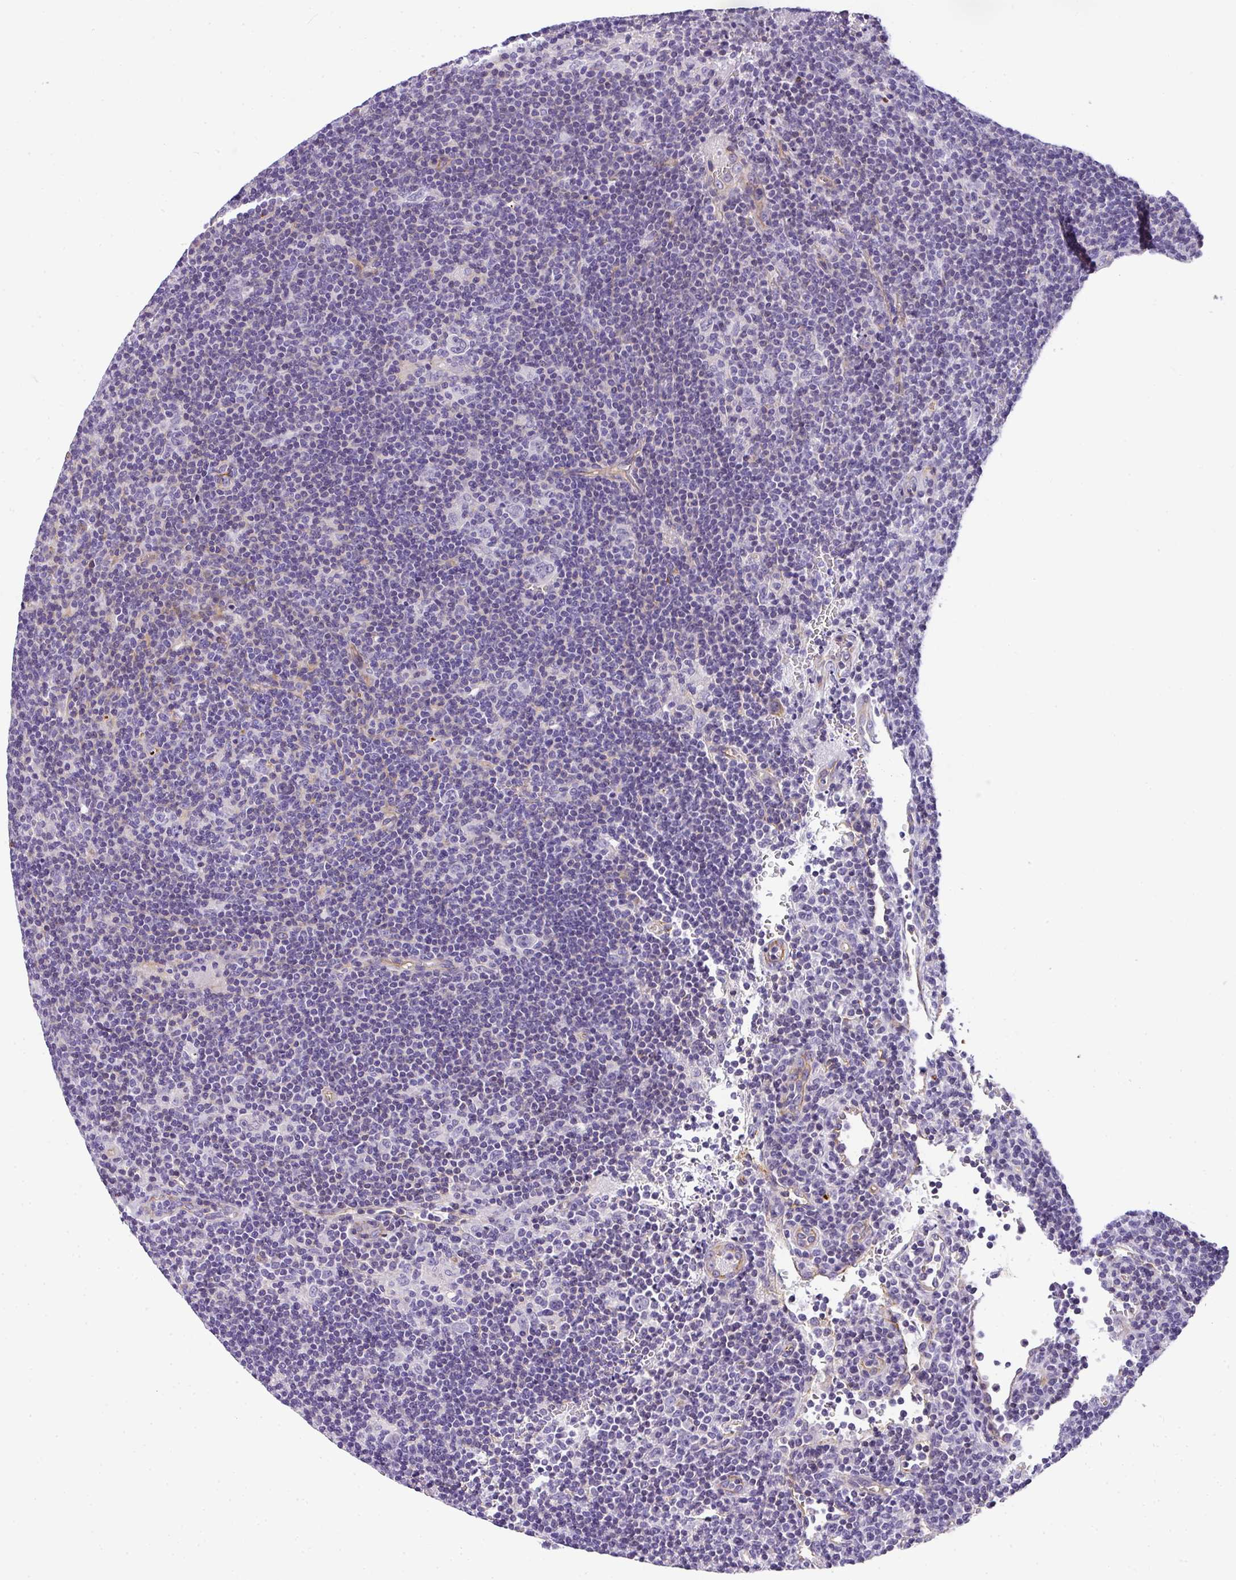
{"staining": {"intensity": "negative", "quantity": "none", "location": "none"}, "tissue": "lymphoma", "cell_type": "Tumor cells", "image_type": "cancer", "snomed": [{"axis": "morphology", "description": "Hodgkin's disease, NOS"}, {"axis": "topography", "description": "Lymph node"}], "caption": "Tumor cells show no significant expression in lymphoma. The staining was performed using DAB (3,3'-diaminobenzidine) to visualize the protein expression in brown, while the nuclei were stained in blue with hematoxylin (Magnification: 20x).", "gene": "OR11H4", "patient": {"sex": "female", "age": 57}}